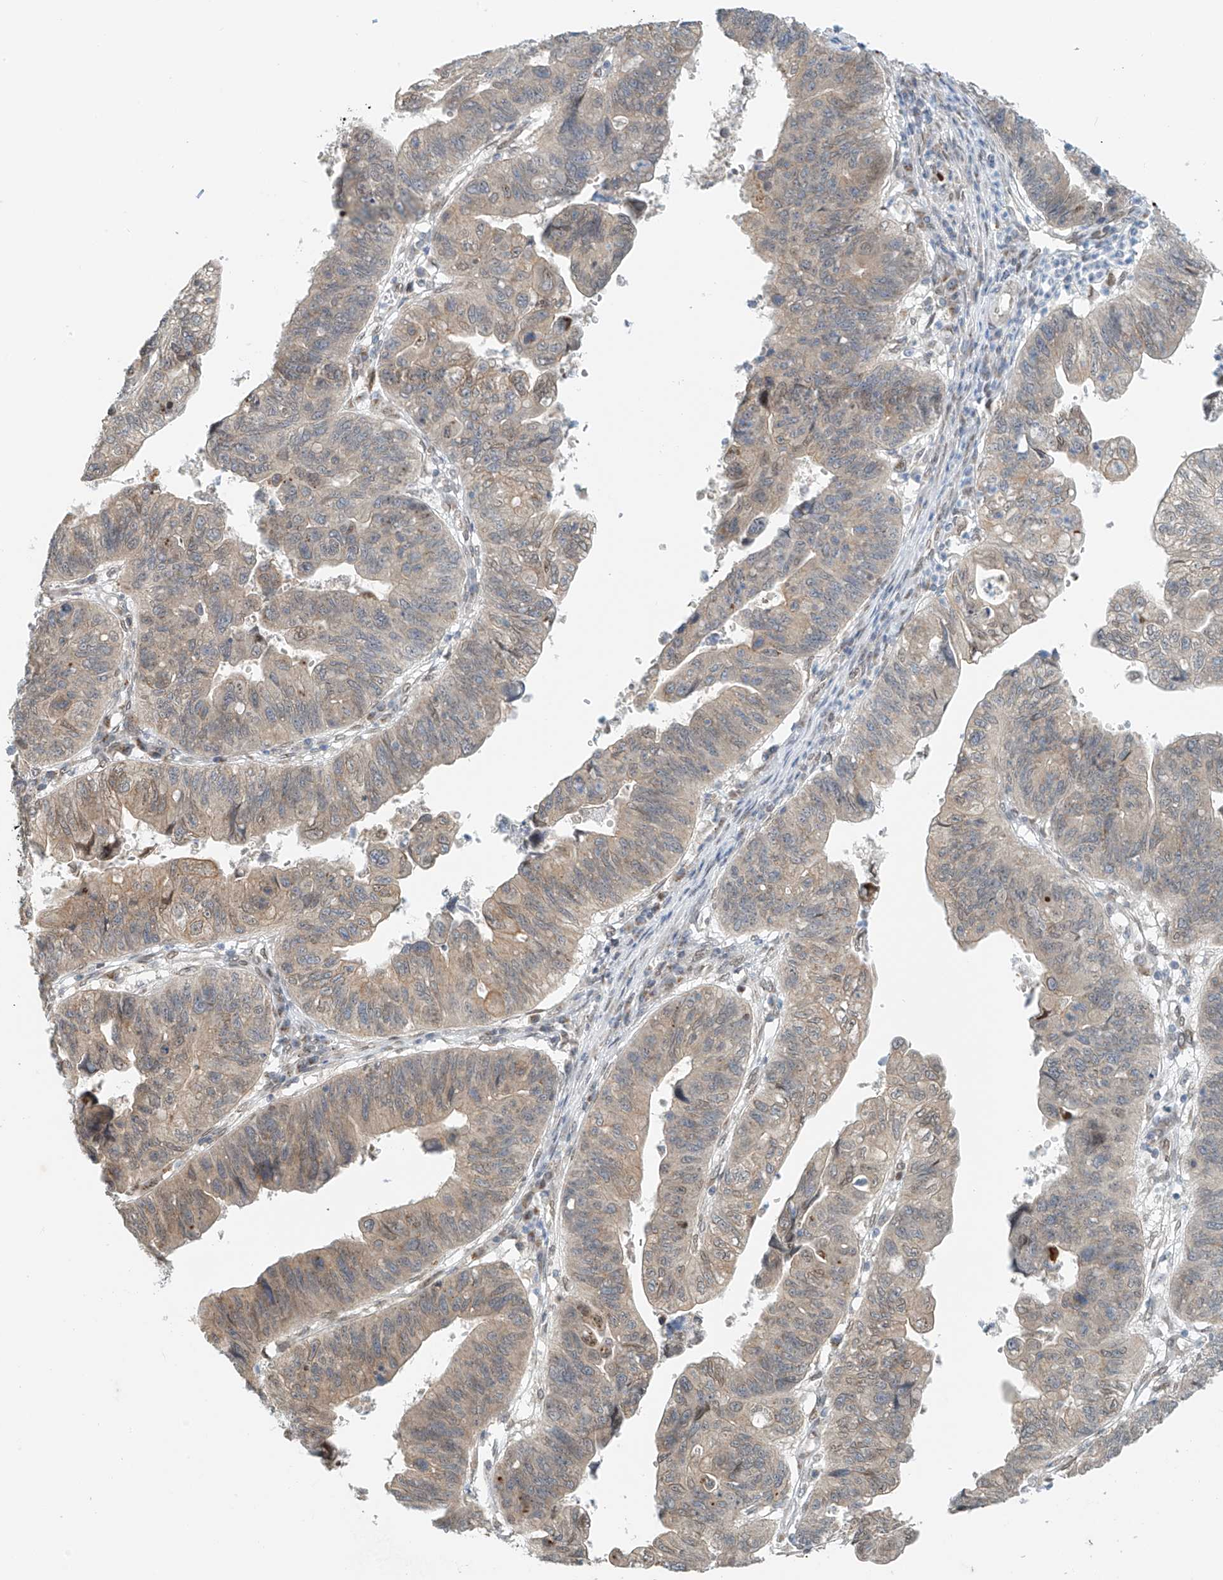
{"staining": {"intensity": "moderate", "quantity": "25%-75%", "location": "cytoplasmic/membranous"}, "tissue": "stomach cancer", "cell_type": "Tumor cells", "image_type": "cancer", "snomed": [{"axis": "morphology", "description": "Adenocarcinoma, NOS"}, {"axis": "topography", "description": "Stomach"}], "caption": "Brown immunohistochemical staining in stomach cancer (adenocarcinoma) reveals moderate cytoplasmic/membranous staining in approximately 25%-75% of tumor cells. (Stains: DAB (3,3'-diaminobenzidine) in brown, nuclei in blue, Microscopy: brightfield microscopy at high magnification).", "gene": "STARD9", "patient": {"sex": "male", "age": 59}}